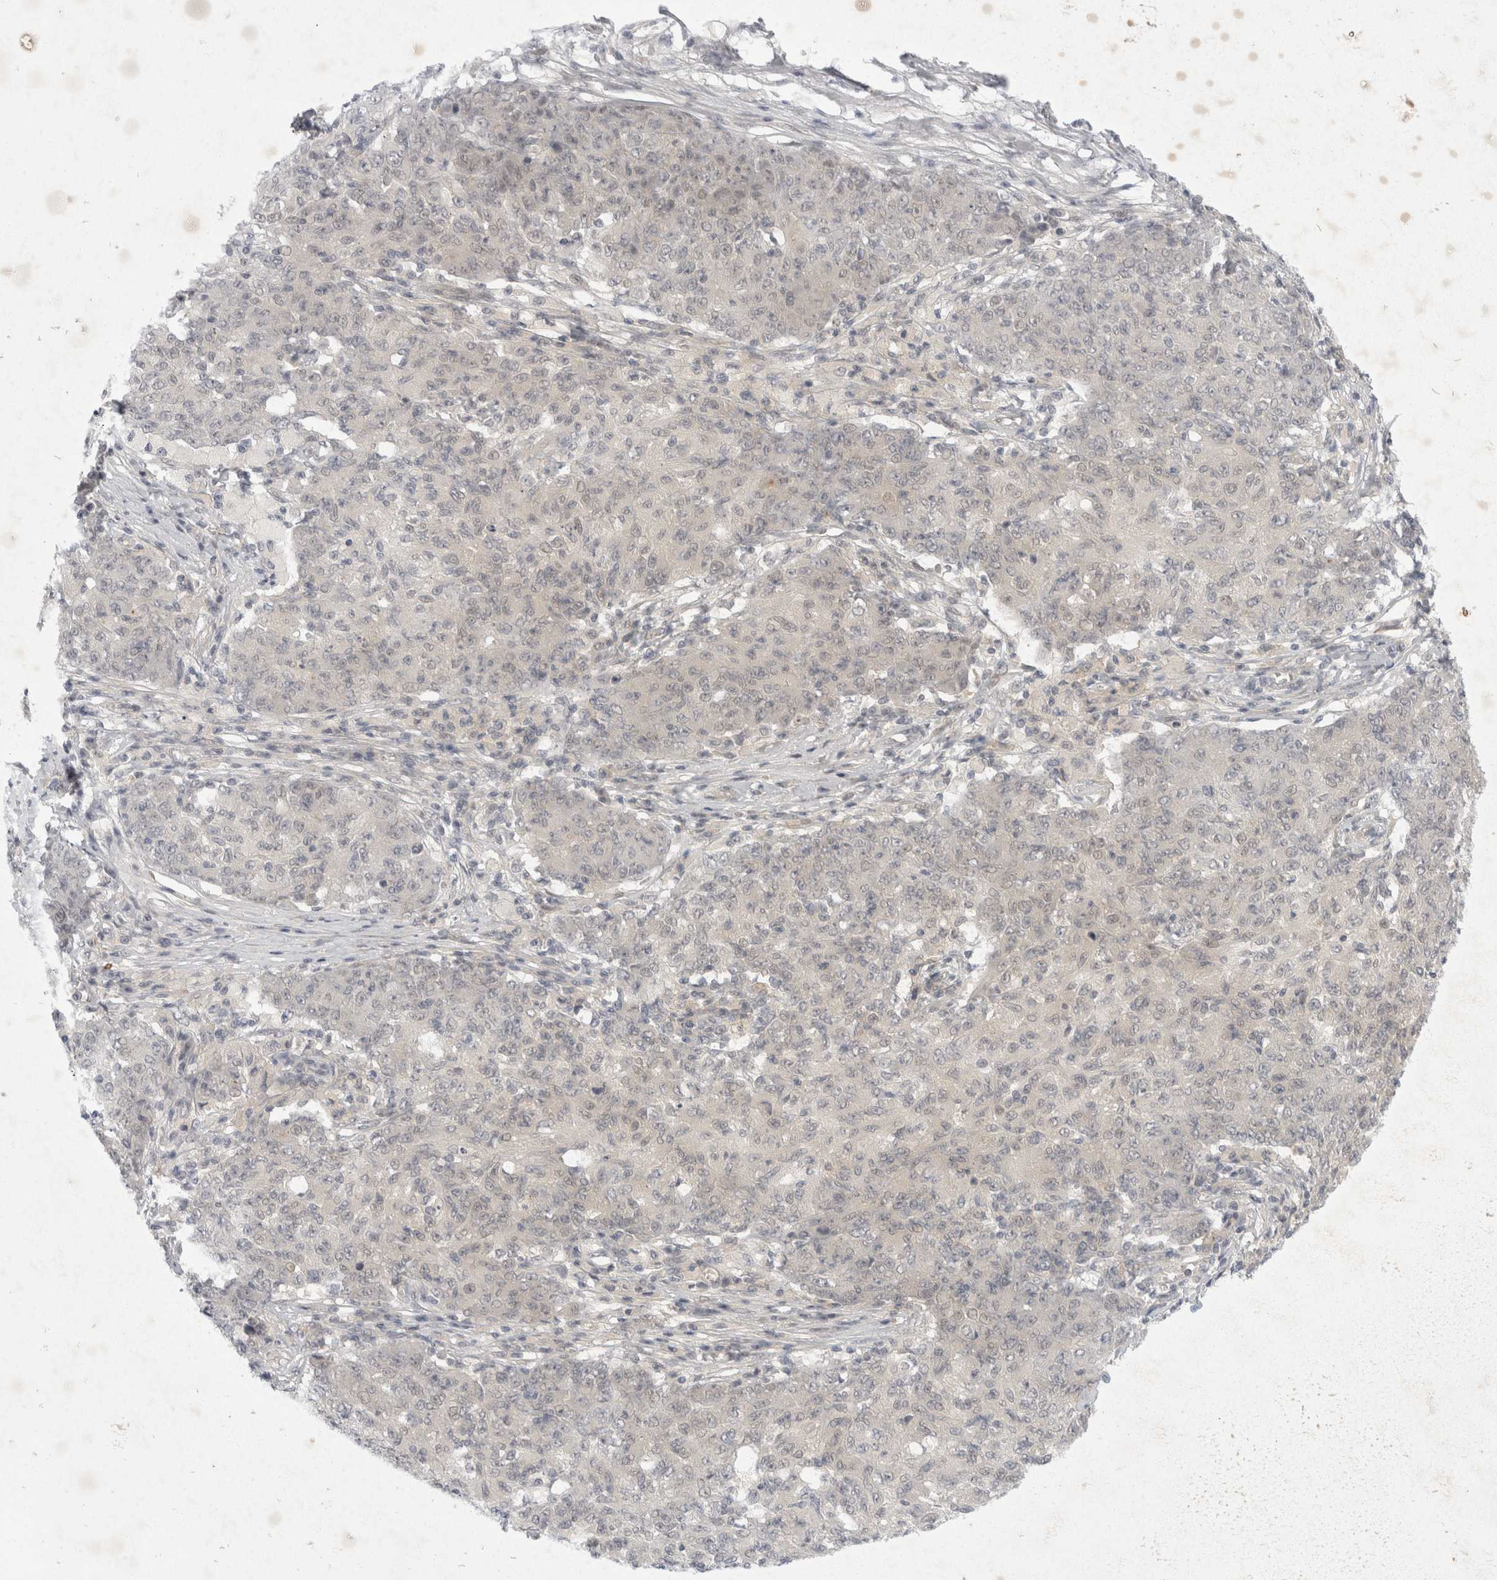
{"staining": {"intensity": "negative", "quantity": "none", "location": "none"}, "tissue": "ovarian cancer", "cell_type": "Tumor cells", "image_type": "cancer", "snomed": [{"axis": "morphology", "description": "Carcinoma, endometroid"}, {"axis": "topography", "description": "Ovary"}], "caption": "Histopathology image shows no significant protein staining in tumor cells of ovarian cancer (endometroid carcinoma).", "gene": "TOM1L2", "patient": {"sex": "female", "age": 42}}